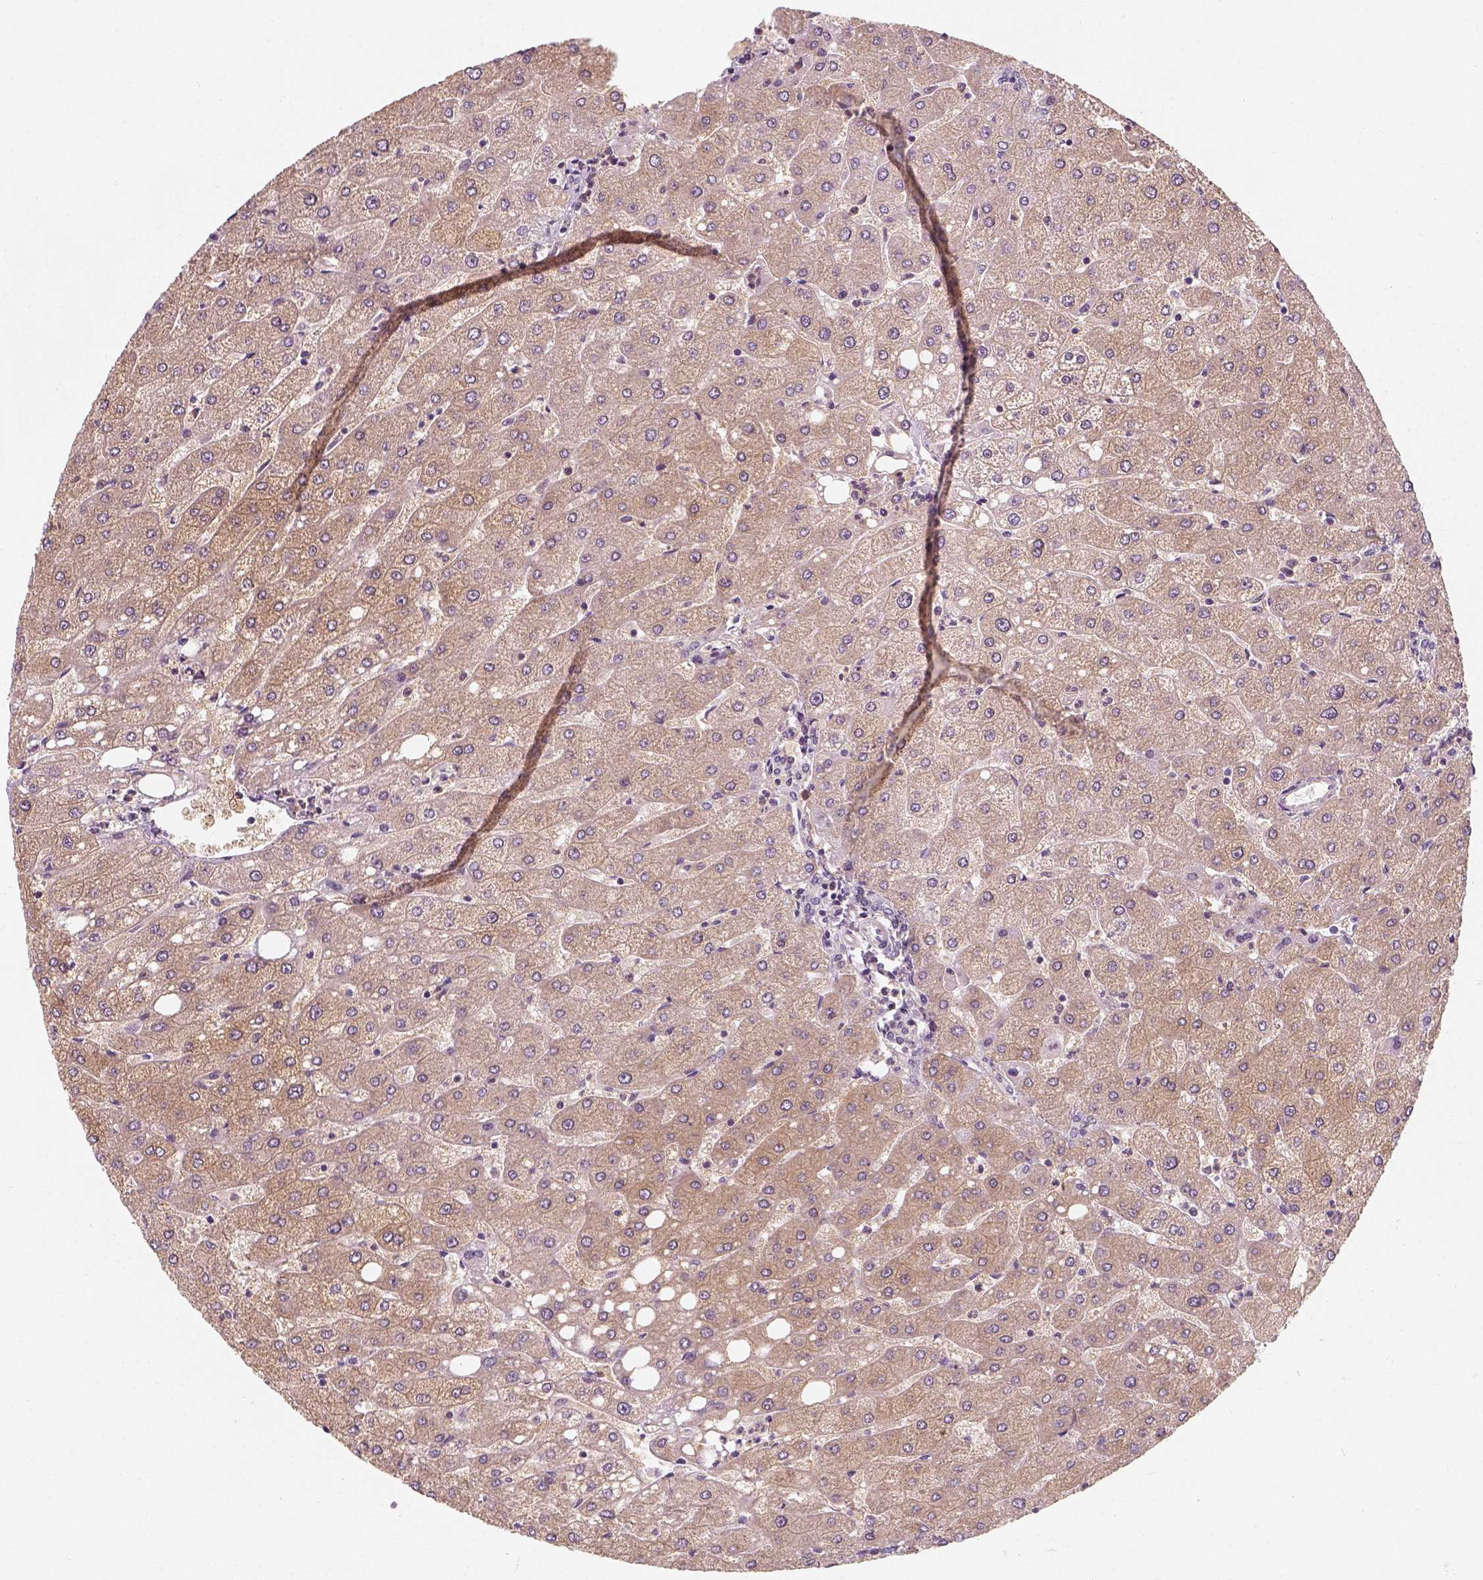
{"staining": {"intensity": "negative", "quantity": "none", "location": "none"}, "tissue": "liver", "cell_type": "Cholangiocytes", "image_type": "normal", "snomed": [{"axis": "morphology", "description": "Normal tissue, NOS"}, {"axis": "topography", "description": "Liver"}], "caption": "High magnification brightfield microscopy of normal liver stained with DAB (brown) and counterstained with hematoxylin (blue): cholangiocytes show no significant positivity.", "gene": "SQSTM1", "patient": {"sex": "male", "age": 67}}